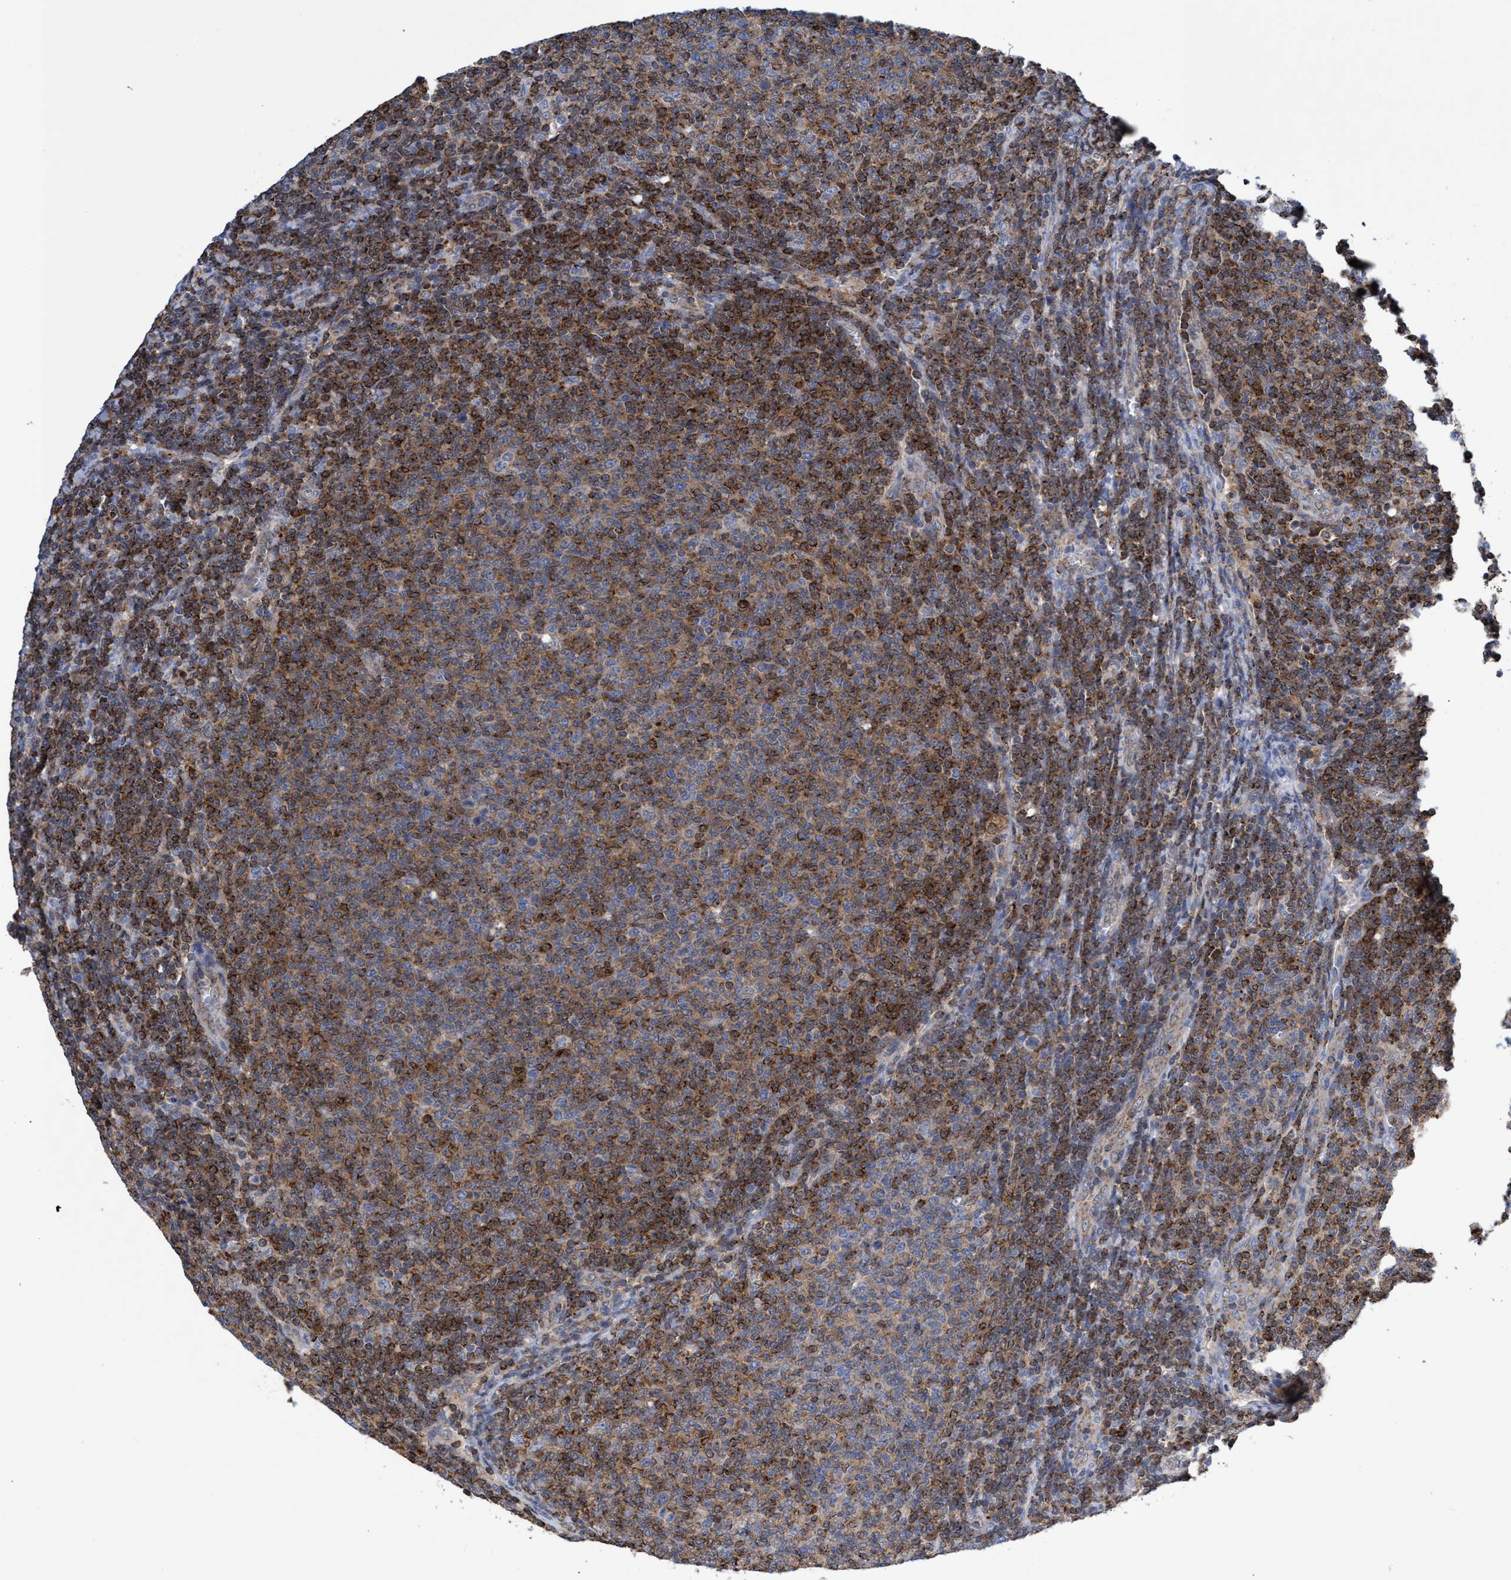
{"staining": {"intensity": "strong", "quantity": ">75%", "location": "cytoplasmic/membranous,nuclear"}, "tissue": "lymphoma", "cell_type": "Tumor cells", "image_type": "cancer", "snomed": [{"axis": "morphology", "description": "Malignant lymphoma, non-Hodgkin's type, Low grade"}, {"axis": "topography", "description": "Lymph node"}], "caption": "Strong cytoplasmic/membranous and nuclear positivity for a protein is seen in about >75% of tumor cells of lymphoma using immunohistochemistry (IHC).", "gene": "CRYZ", "patient": {"sex": "male", "age": 66}}